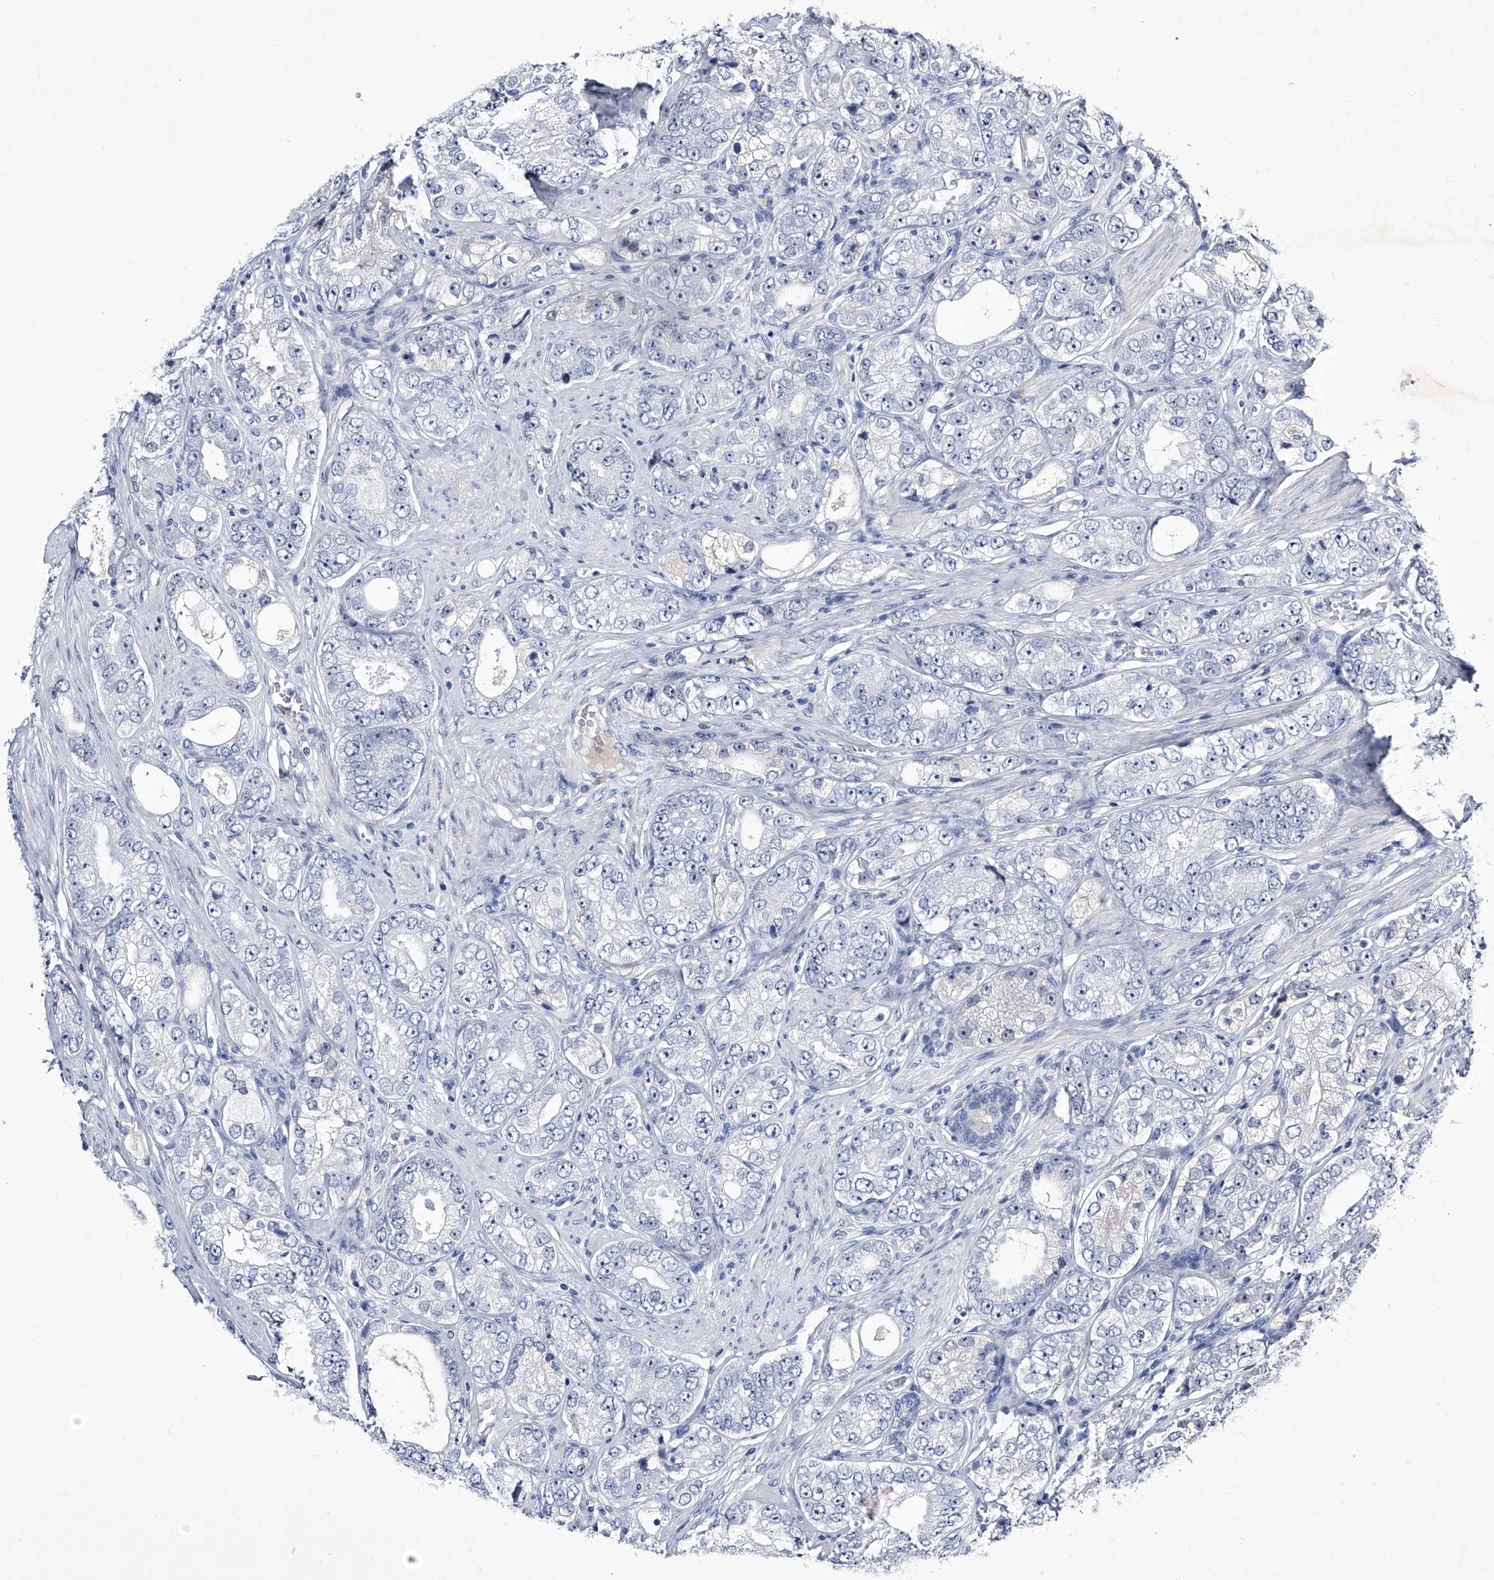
{"staining": {"intensity": "negative", "quantity": "none", "location": "none"}, "tissue": "prostate cancer", "cell_type": "Tumor cells", "image_type": "cancer", "snomed": [{"axis": "morphology", "description": "Adenocarcinoma, High grade"}, {"axis": "topography", "description": "Prostate"}], "caption": "A histopathology image of prostate cancer (adenocarcinoma (high-grade)) stained for a protein demonstrates no brown staining in tumor cells.", "gene": "CRISP2", "patient": {"sex": "male", "age": 56}}